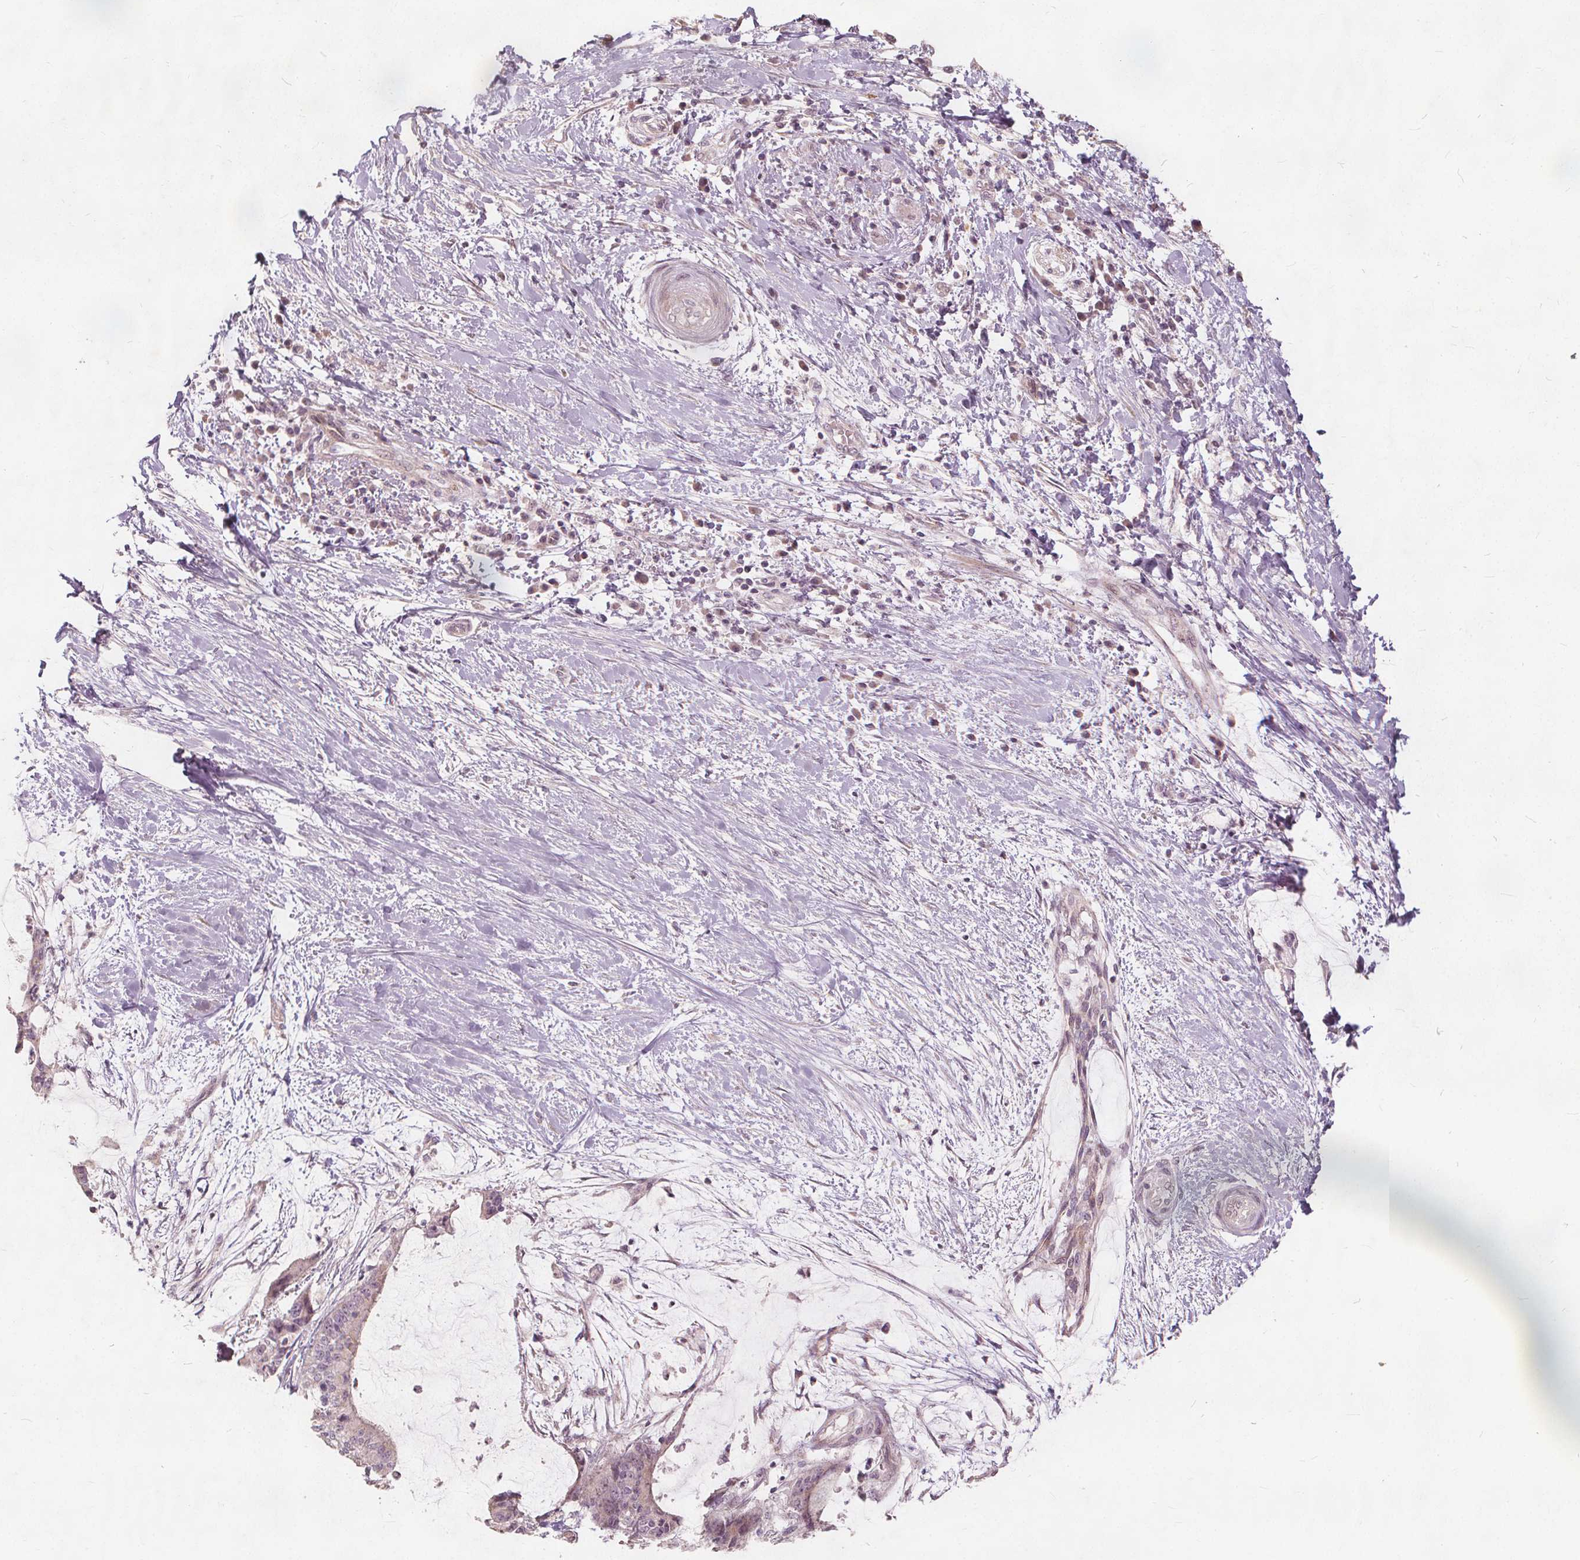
{"staining": {"intensity": "weak", "quantity": "<25%", "location": "nuclear"}, "tissue": "liver cancer", "cell_type": "Tumor cells", "image_type": "cancer", "snomed": [{"axis": "morphology", "description": "Cholangiocarcinoma"}, {"axis": "topography", "description": "Liver"}], "caption": "The micrograph reveals no staining of tumor cells in liver cholangiocarcinoma.", "gene": "PTPRT", "patient": {"sex": "female", "age": 73}}